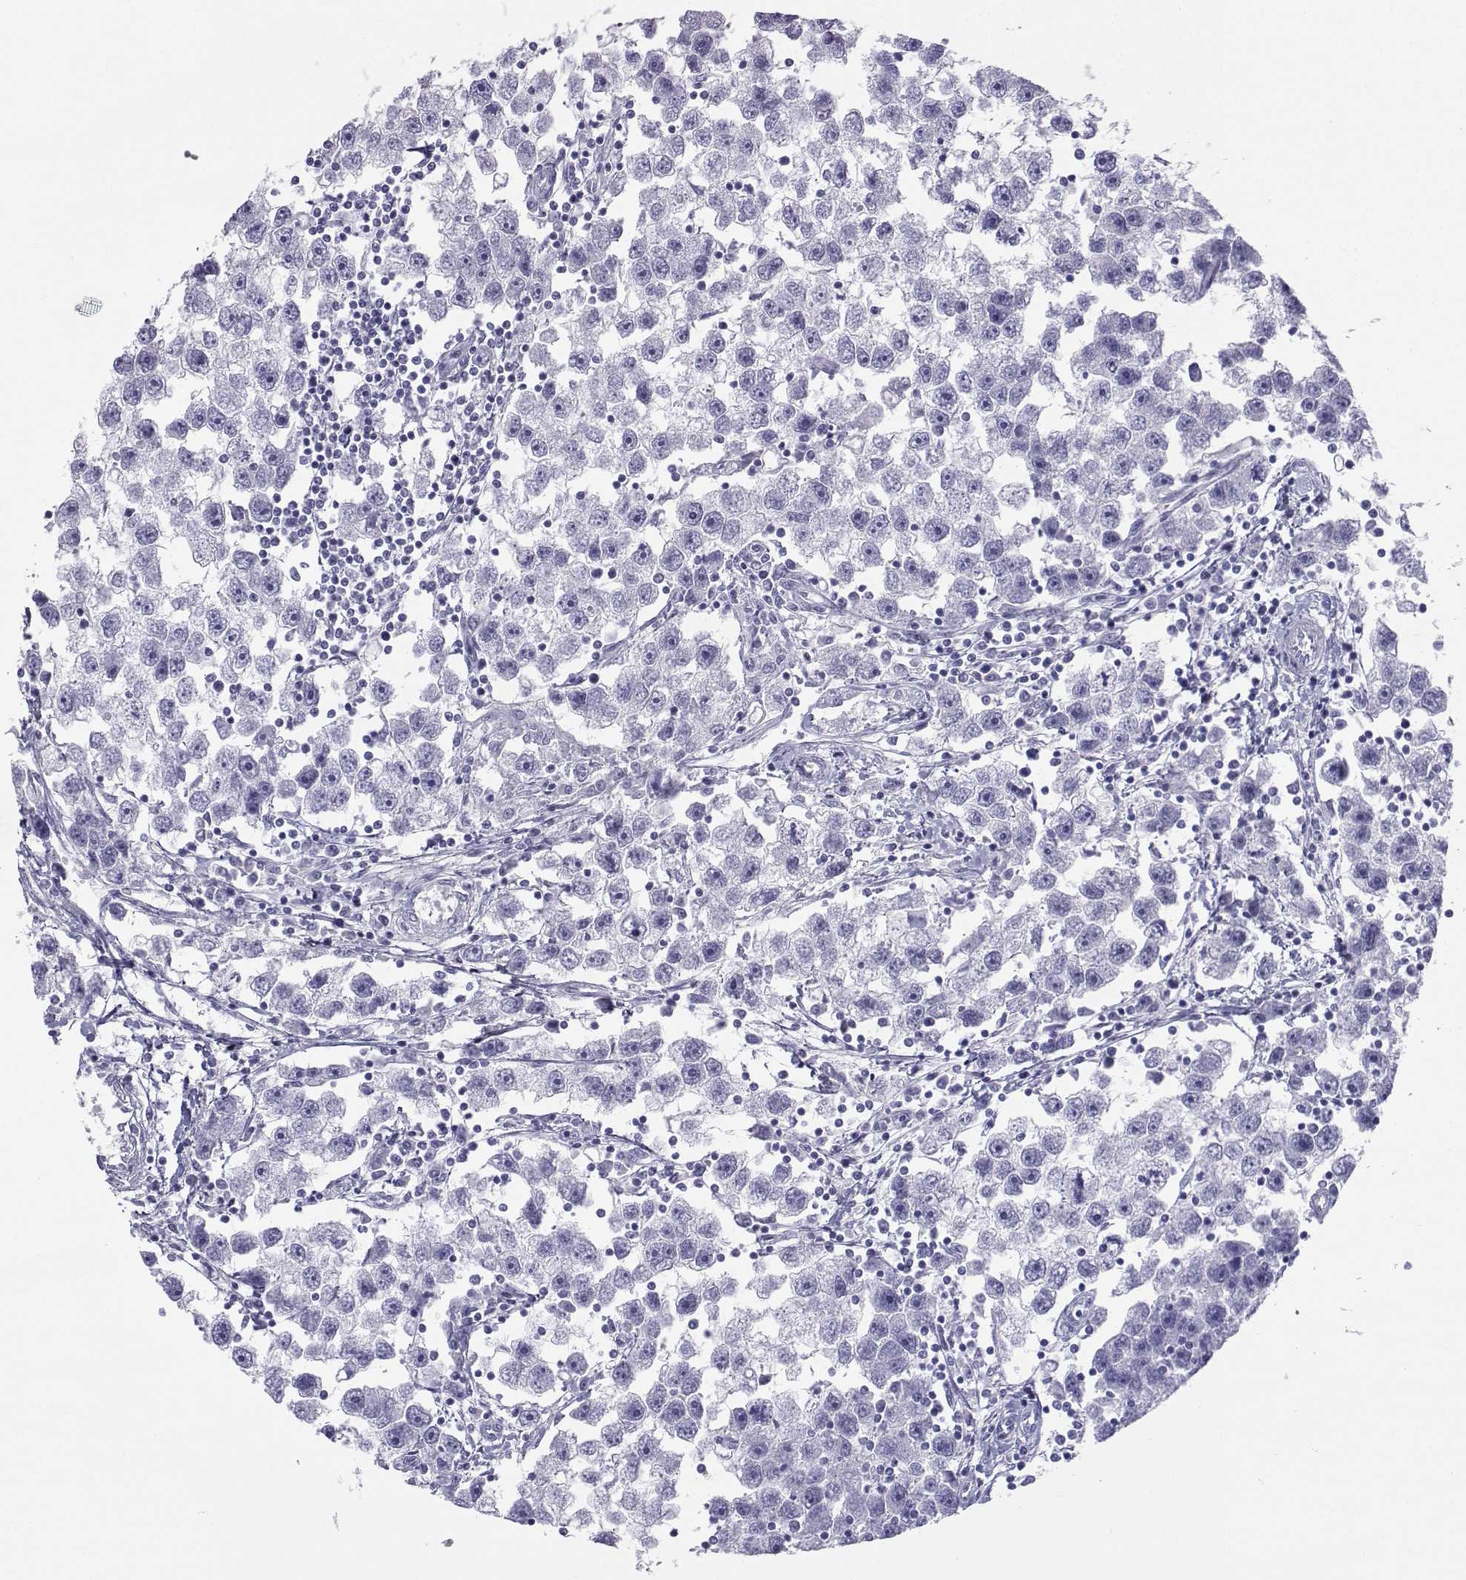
{"staining": {"intensity": "negative", "quantity": "none", "location": "none"}, "tissue": "testis cancer", "cell_type": "Tumor cells", "image_type": "cancer", "snomed": [{"axis": "morphology", "description": "Seminoma, NOS"}, {"axis": "topography", "description": "Testis"}], "caption": "Tumor cells show no significant protein expression in testis seminoma.", "gene": "LORICRIN", "patient": {"sex": "male", "age": 30}}